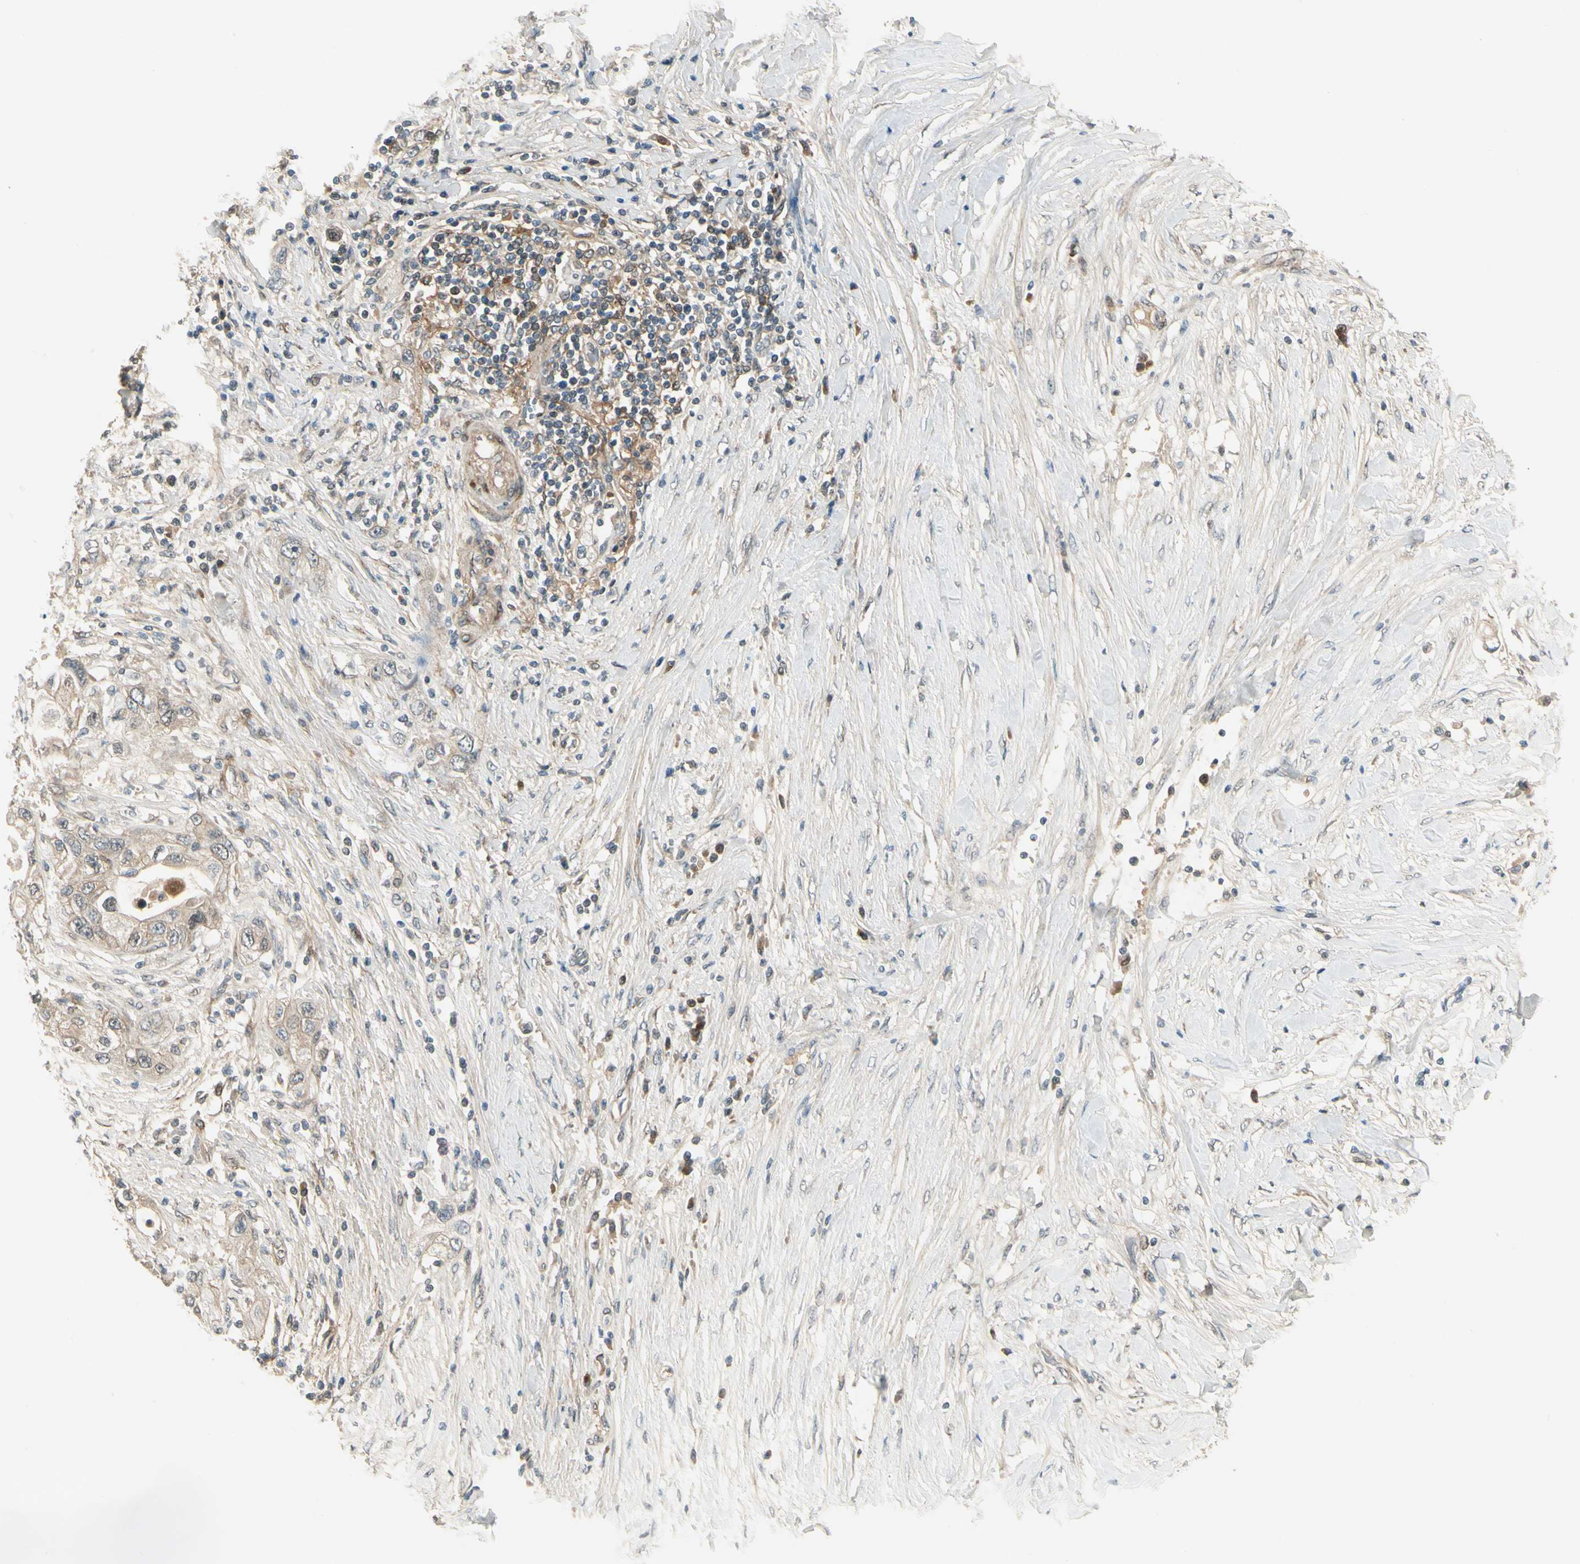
{"staining": {"intensity": "negative", "quantity": "none", "location": "none"}, "tissue": "pancreatic cancer", "cell_type": "Tumor cells", "image_type": "cancer", "snomed": [{"axis": "morphology", "description": "Adenocarcinoma, NOS"}, {"axis": "topography", "description": "Pancreas"}], "caption": "DAB (3,3'-diaminobenzidine) immunohistochemical staining of pancreatic cancer demonstrates no significant staining in tumor cells.", "gene": "EPHB3", "patient": {"sex": "female", "age": 70}}